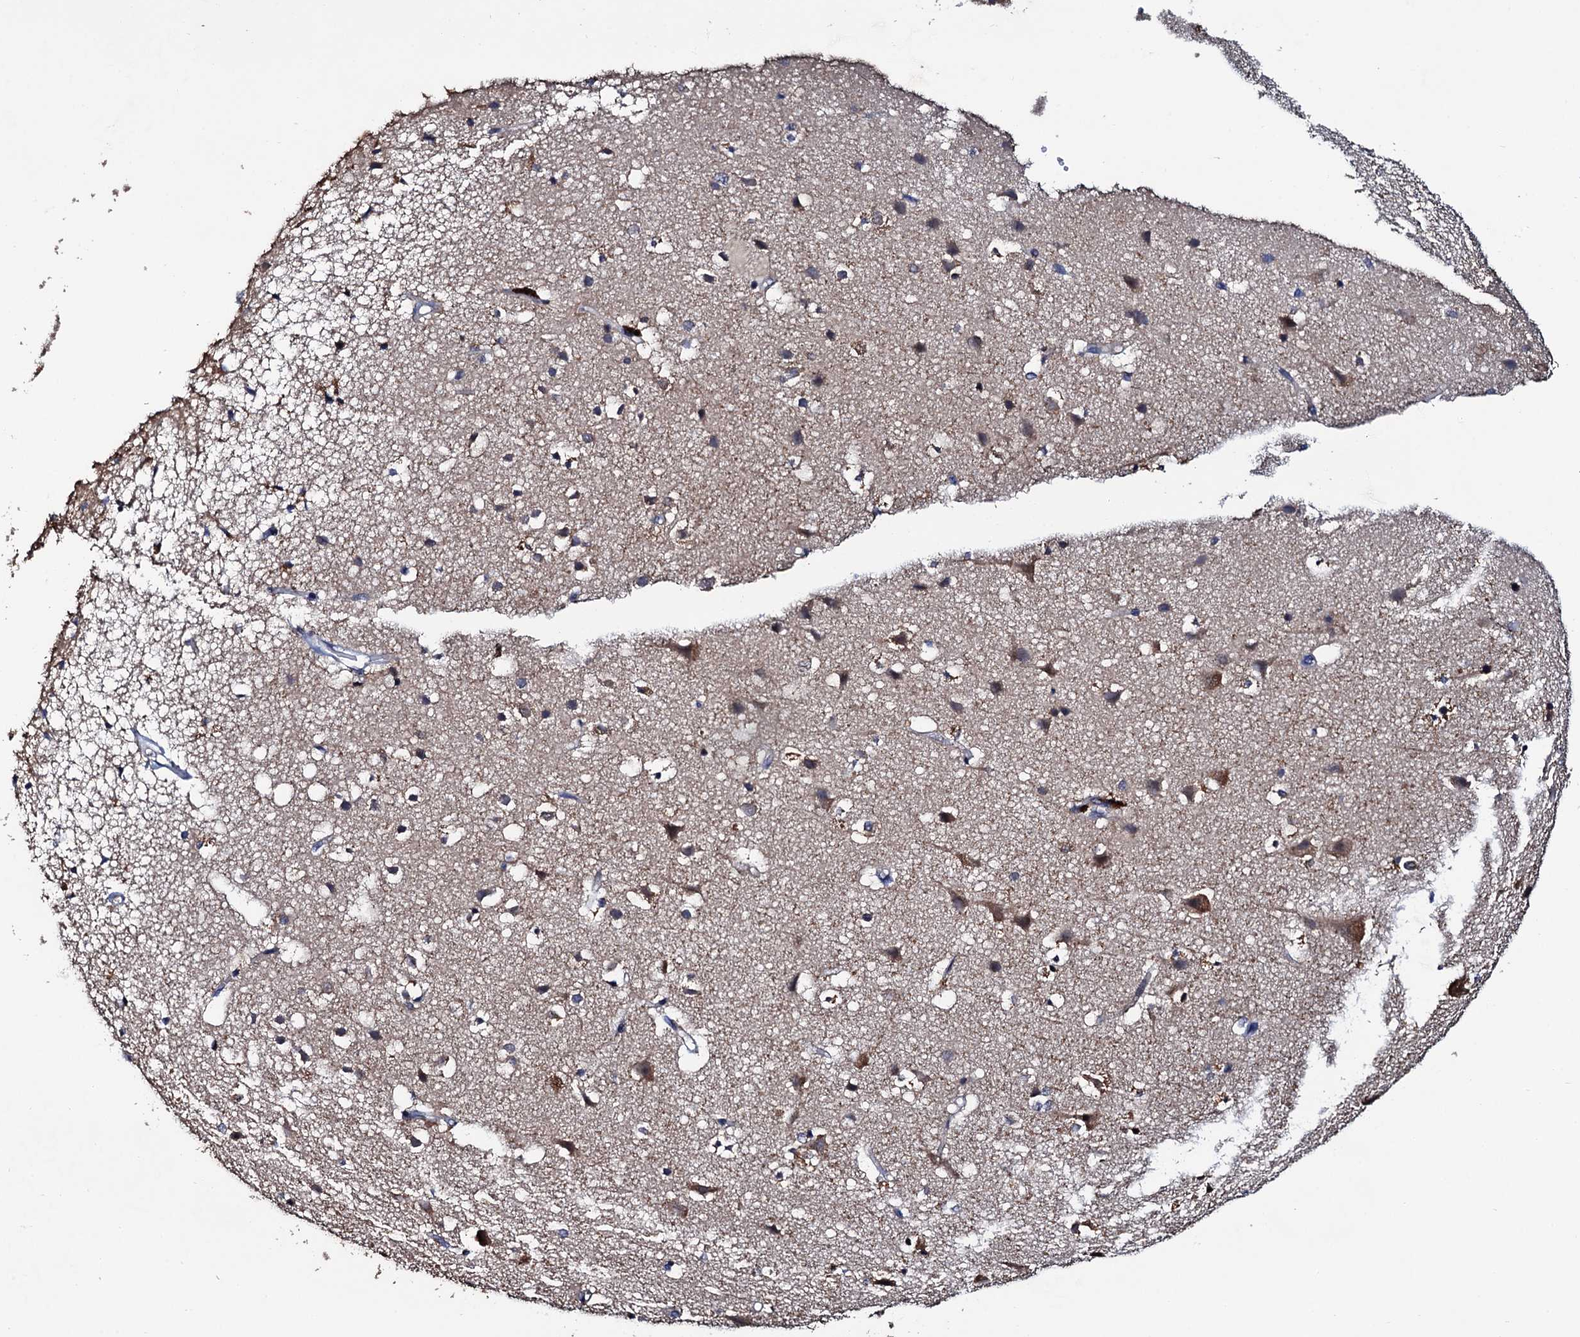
{"staining": {"intensity": "negative", "quantity": "none", "location": "none"}, "tissue": "cerebral cortex", "cell_type": "Endothelial cells", "image_type": "normal", "snomed": [{"axis": "morphology", "description": "Normal tissue, NOS"}, {"axis": "topography", "description": "Cerebral cortex"}], "caption": "Protein analysis of unremarkable cerebral cortex displays no significant positivity in endothelial cells. The staining was performed using DAB to visualize the protein expression in brown, while the nuclei were stained in blue with hematoxylin (Magnification: 20x).", "gene": "RGS11", "patient": {"sex": "male", "age": 54}}